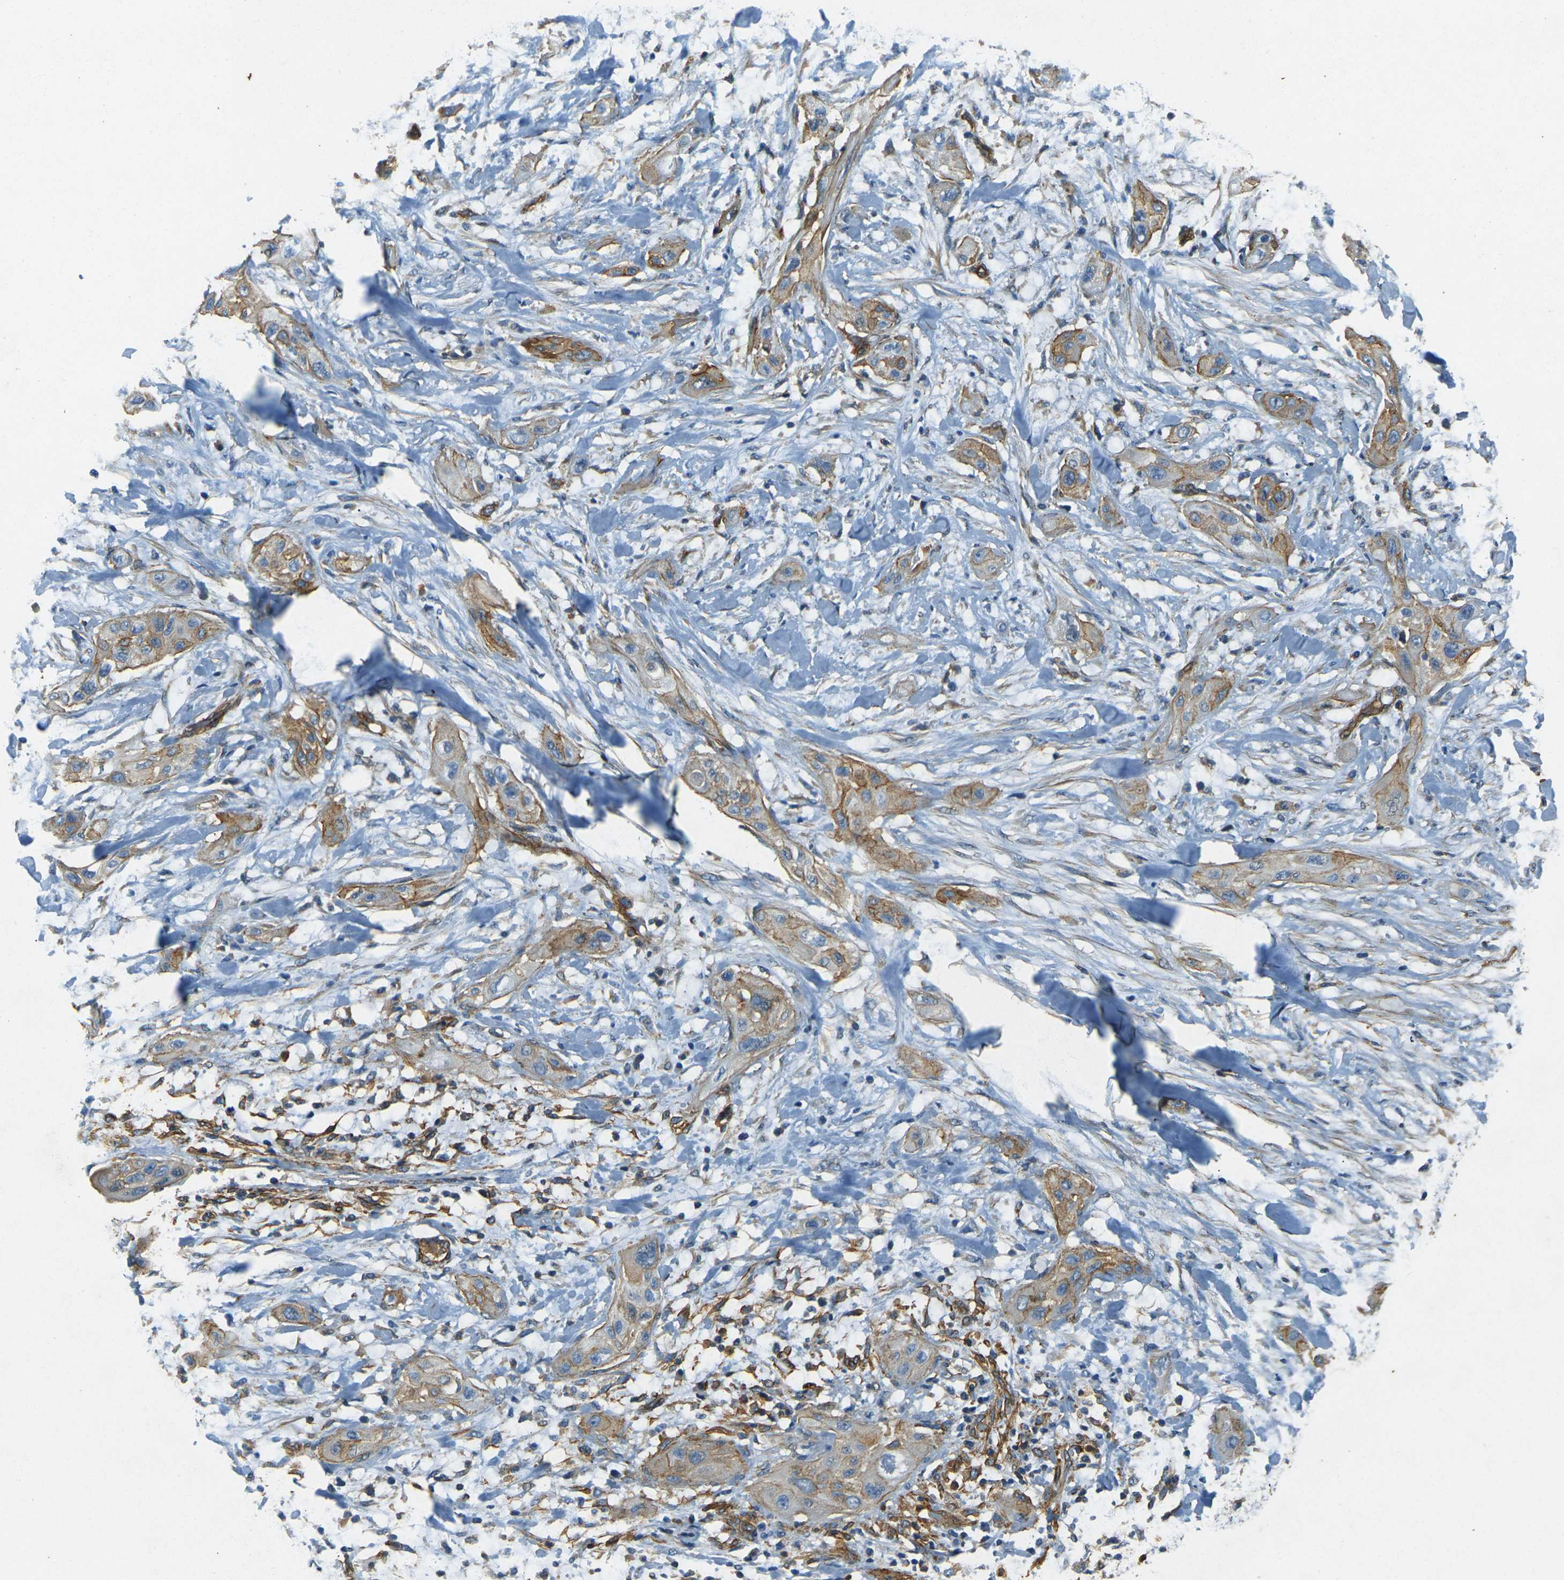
{"staining": {"intensity": "moderate", "quantity": ">75%", "location": "cytoplasmic/membranous"}, "tissue": "lung cancer", "cell_type": "Tumor cells", "image_type": "cancer", "snomed": [{"axis": "morphology", "description": "Squamous cell carcinoma, NOS"}, {"axis": "topography", "description": "Lung"}], "caption": "Immunohistochemistry (IHC) (DAB (3,3'-diaminobenzidine)) staining of human squamous cell carcinoma (lung) reveals moderate cytoplasmic/membranous protein expression in about >75% of tumor cells.", "gene": "EPHA7", "patient": {"sex": "female", "age": 47}}